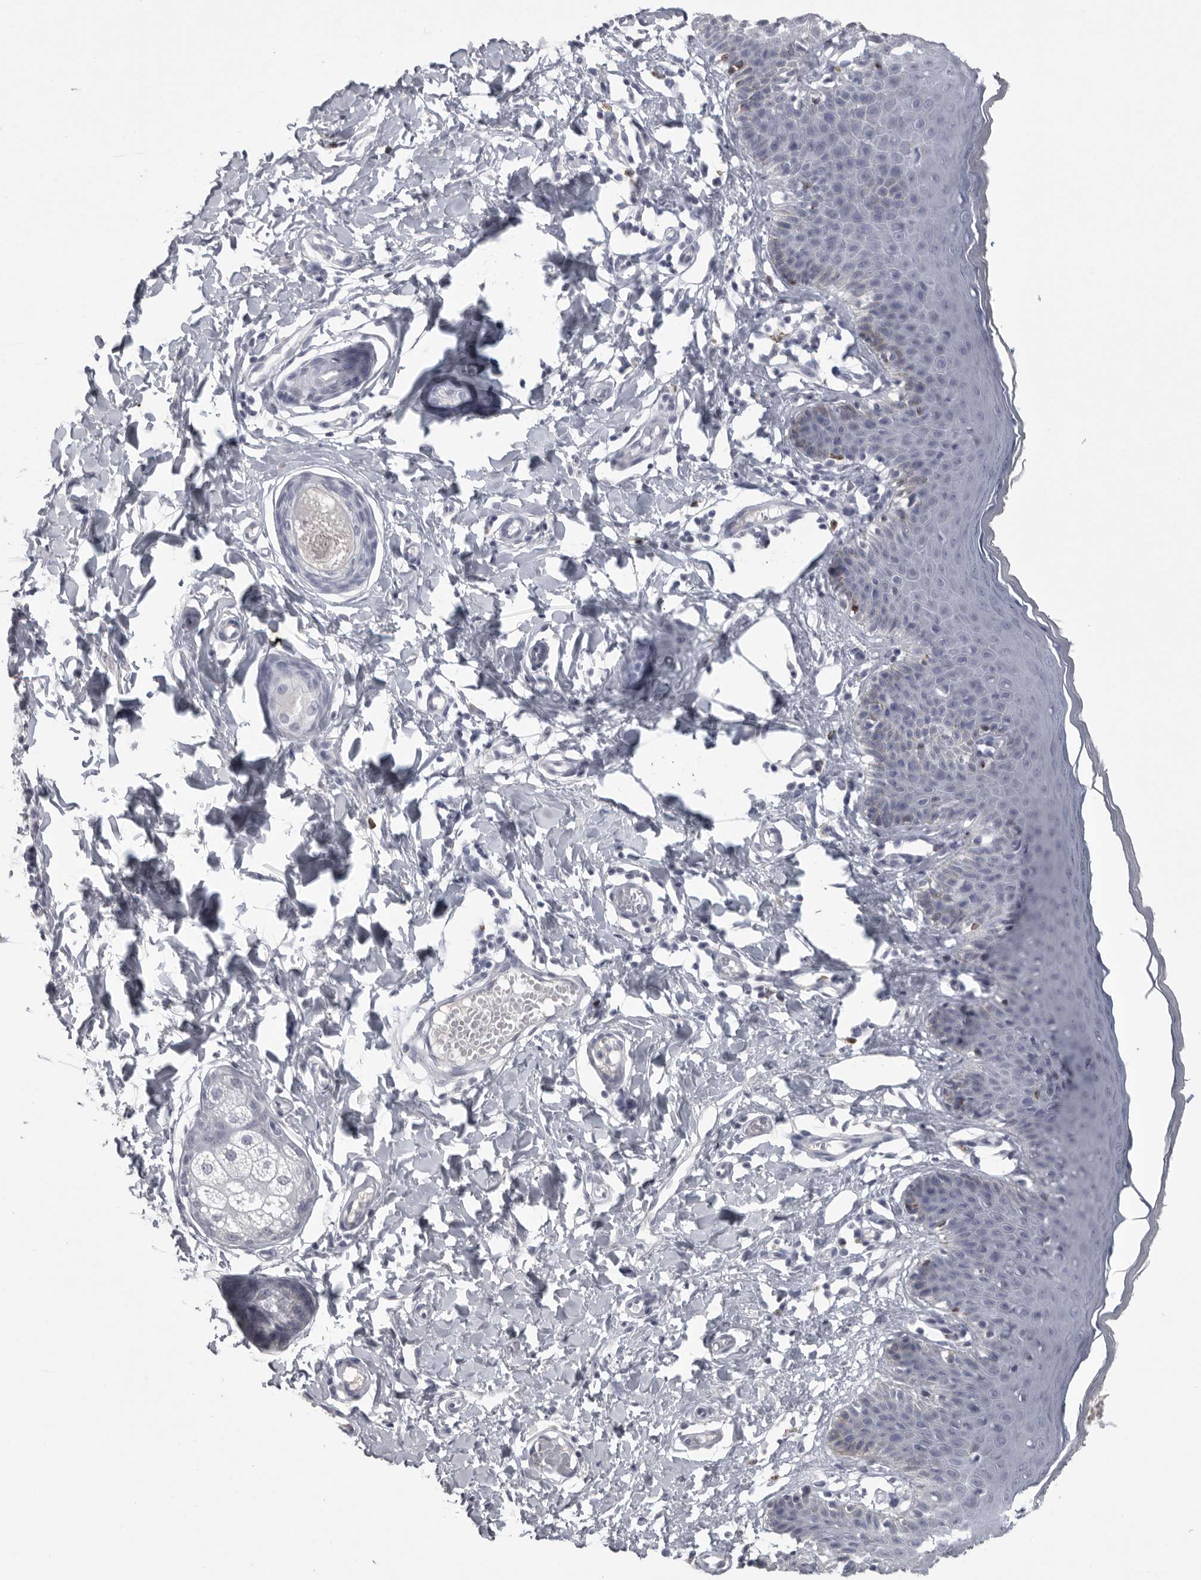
{"staining": {"intensity": "negative", "quantity": "none", "location": "none"}, "tissue": "skin", "cell_type": "Epidermal cells", "image_type": "normal", "snomed": [{"axis": "morphology", "description": "Normal tissue, NOS"}, {"axis": "topography", "description": "Vulva"}], "caption": "Immunohistochemistry photomicrograph of normal skin: skin stained with DAB reveals no significant protein positivity in epidermal cells.", "gene": "GNLY", "patient": {"sex": "female", "age": 66}}